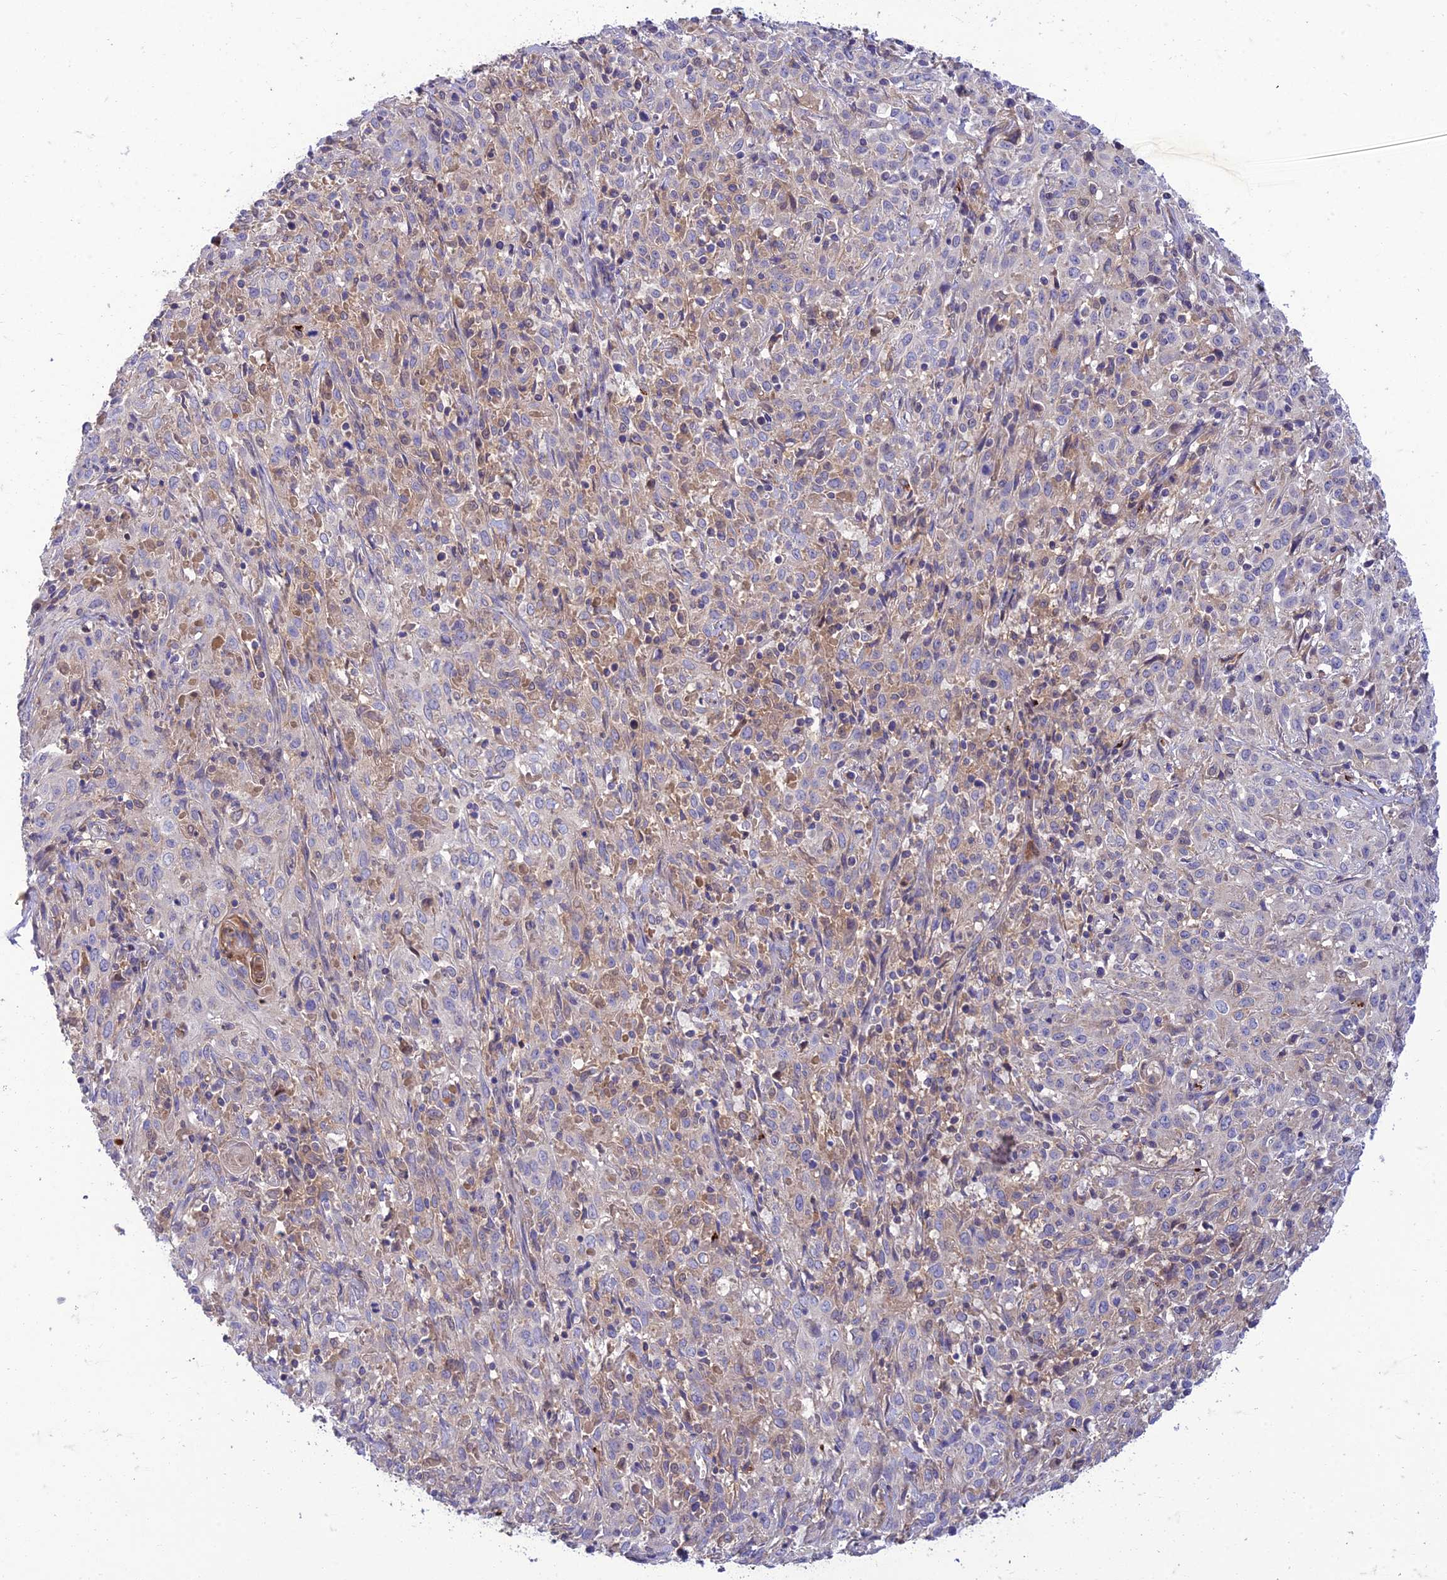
{"staining": {"intensity": "negative", "quantity": "none", "location": "none"}, "tissue": "cervical cancer", "cell_type": "Tumor cells", "image_type": "cancer", "snomed": [{"axis": "morphology", "description": "Squamous cell carcinoma, NOS"}, {"axis": "topography", "description": "Cervix"}], "caption": "IHC photomicrograph of neoplastic tissue: squamous cell carcinoma (cervical) stained with DAB displays no significant protein expression in tumor cells.", "gene": "IRAK3", "patient": {"sex": "female", "age": 57}}